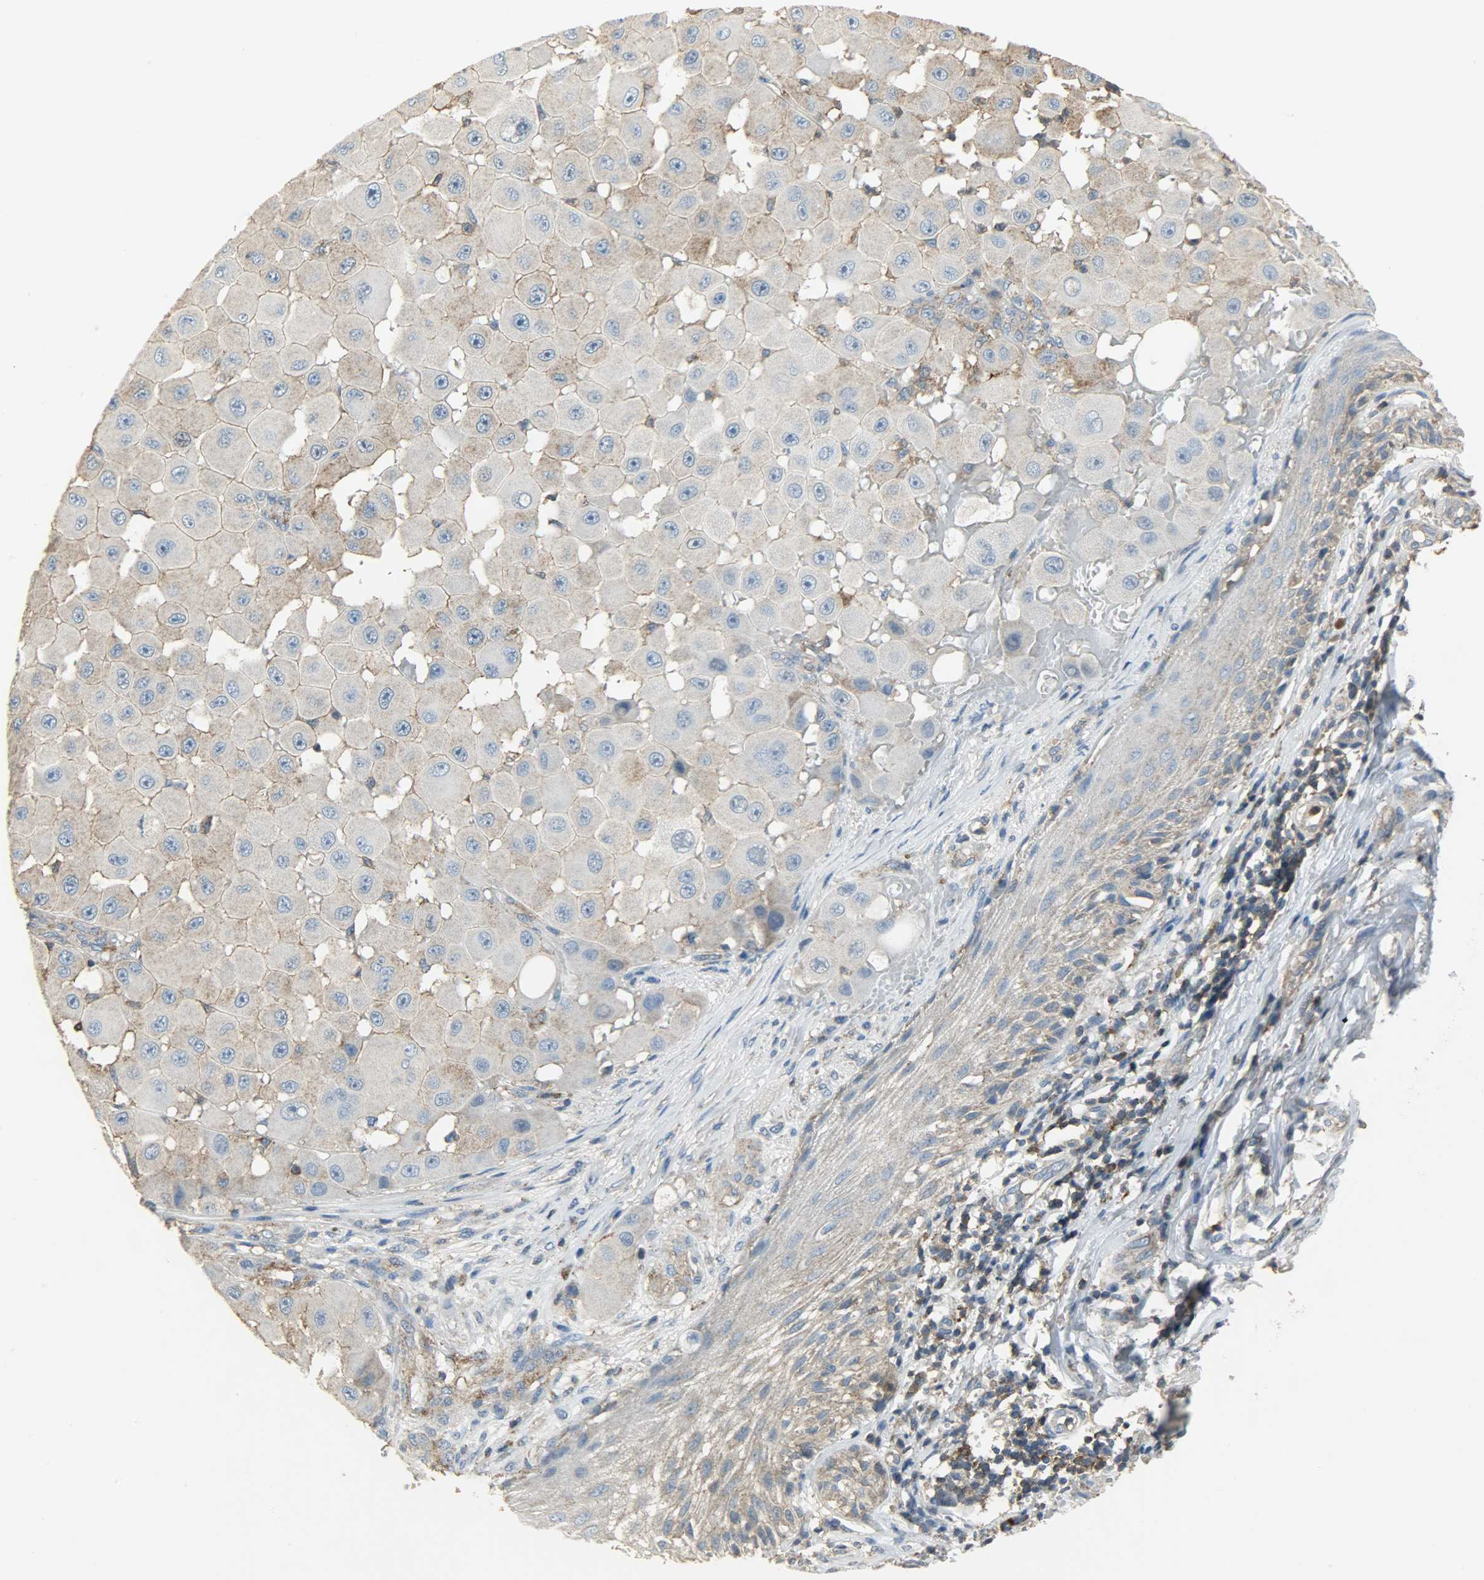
{"staining": {"intensity": "weak", "quantity": ">75%", "location": "cytoplasmic/membranous"}, "tissue": "melanoma", "cell_type": "Tumor cells", "image_type": "cancer", "snomed": [{"axis": "morphology", "description": "Malignant melanoma, NOS"}, {"axis": "topography", "description": "Skin"}], "caption": "A brown stain labels weak cytoplasmic/membranous positivity of a protein in malignant melanoma tumor cells. (DAB IHC, brown staining for protein, blue staining for nuclei).", "gene": "DNAJA4", "patient": {"sex": "female", "age": 81}}